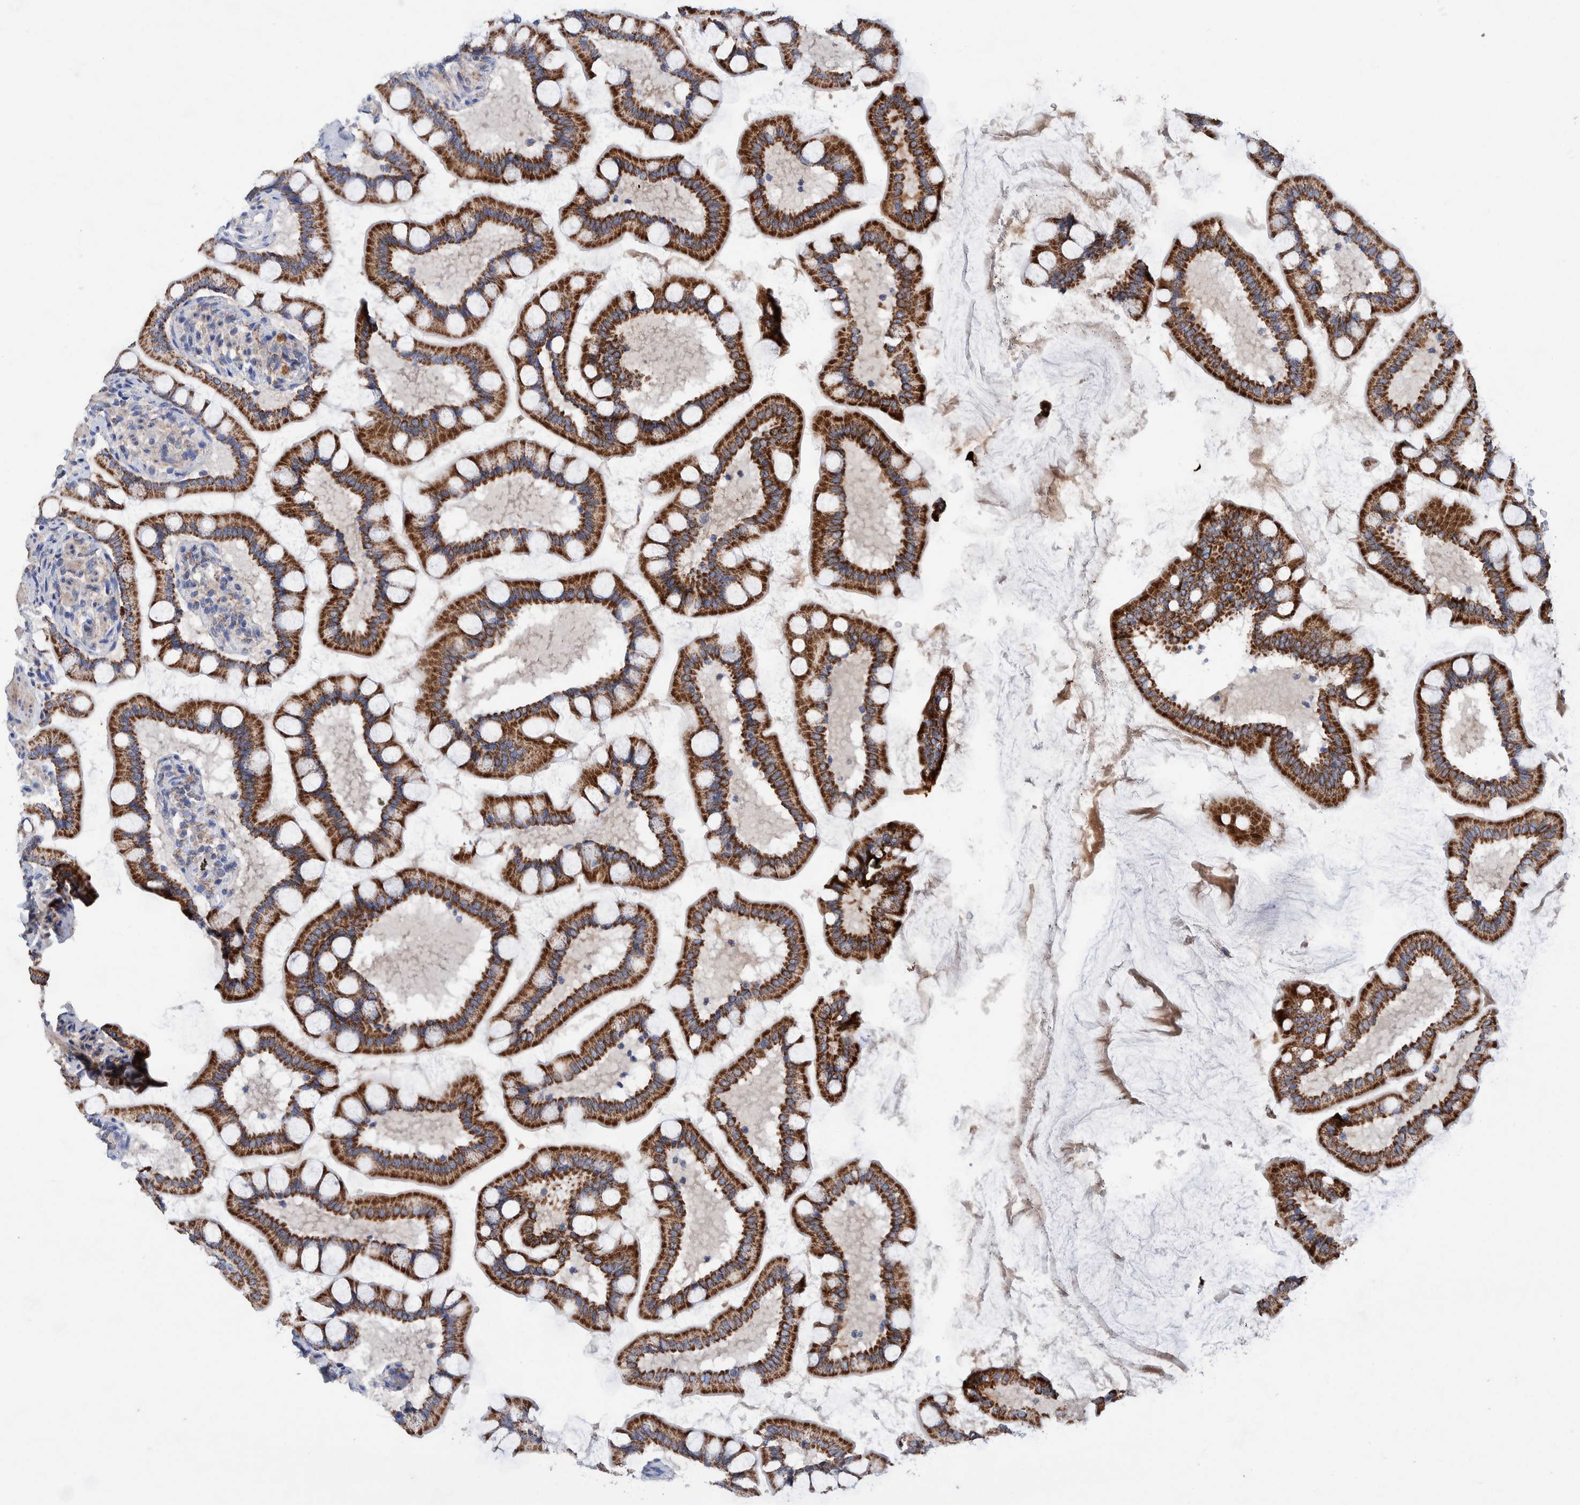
{"staining": {"intensity": "strong", "quantity": ">75%", "location": "cytoplasmic/membranous"}, "tissue": "small intestine", "cell_type": "Glandular cells", "image_type": "normal", "snomed": [{"axis": "morphology", "description": "Normal tissue, NOS"}, {"axis": "topography", "description": "Small intestine"}], "caption": "DAB immunohistochemical staining of benign small intestine displays strong cytoplasmic/membranous protein staining in about >75% of glandular cells.", "gene": "DECR1", "patient": {"sex": "male", "age": 41}}